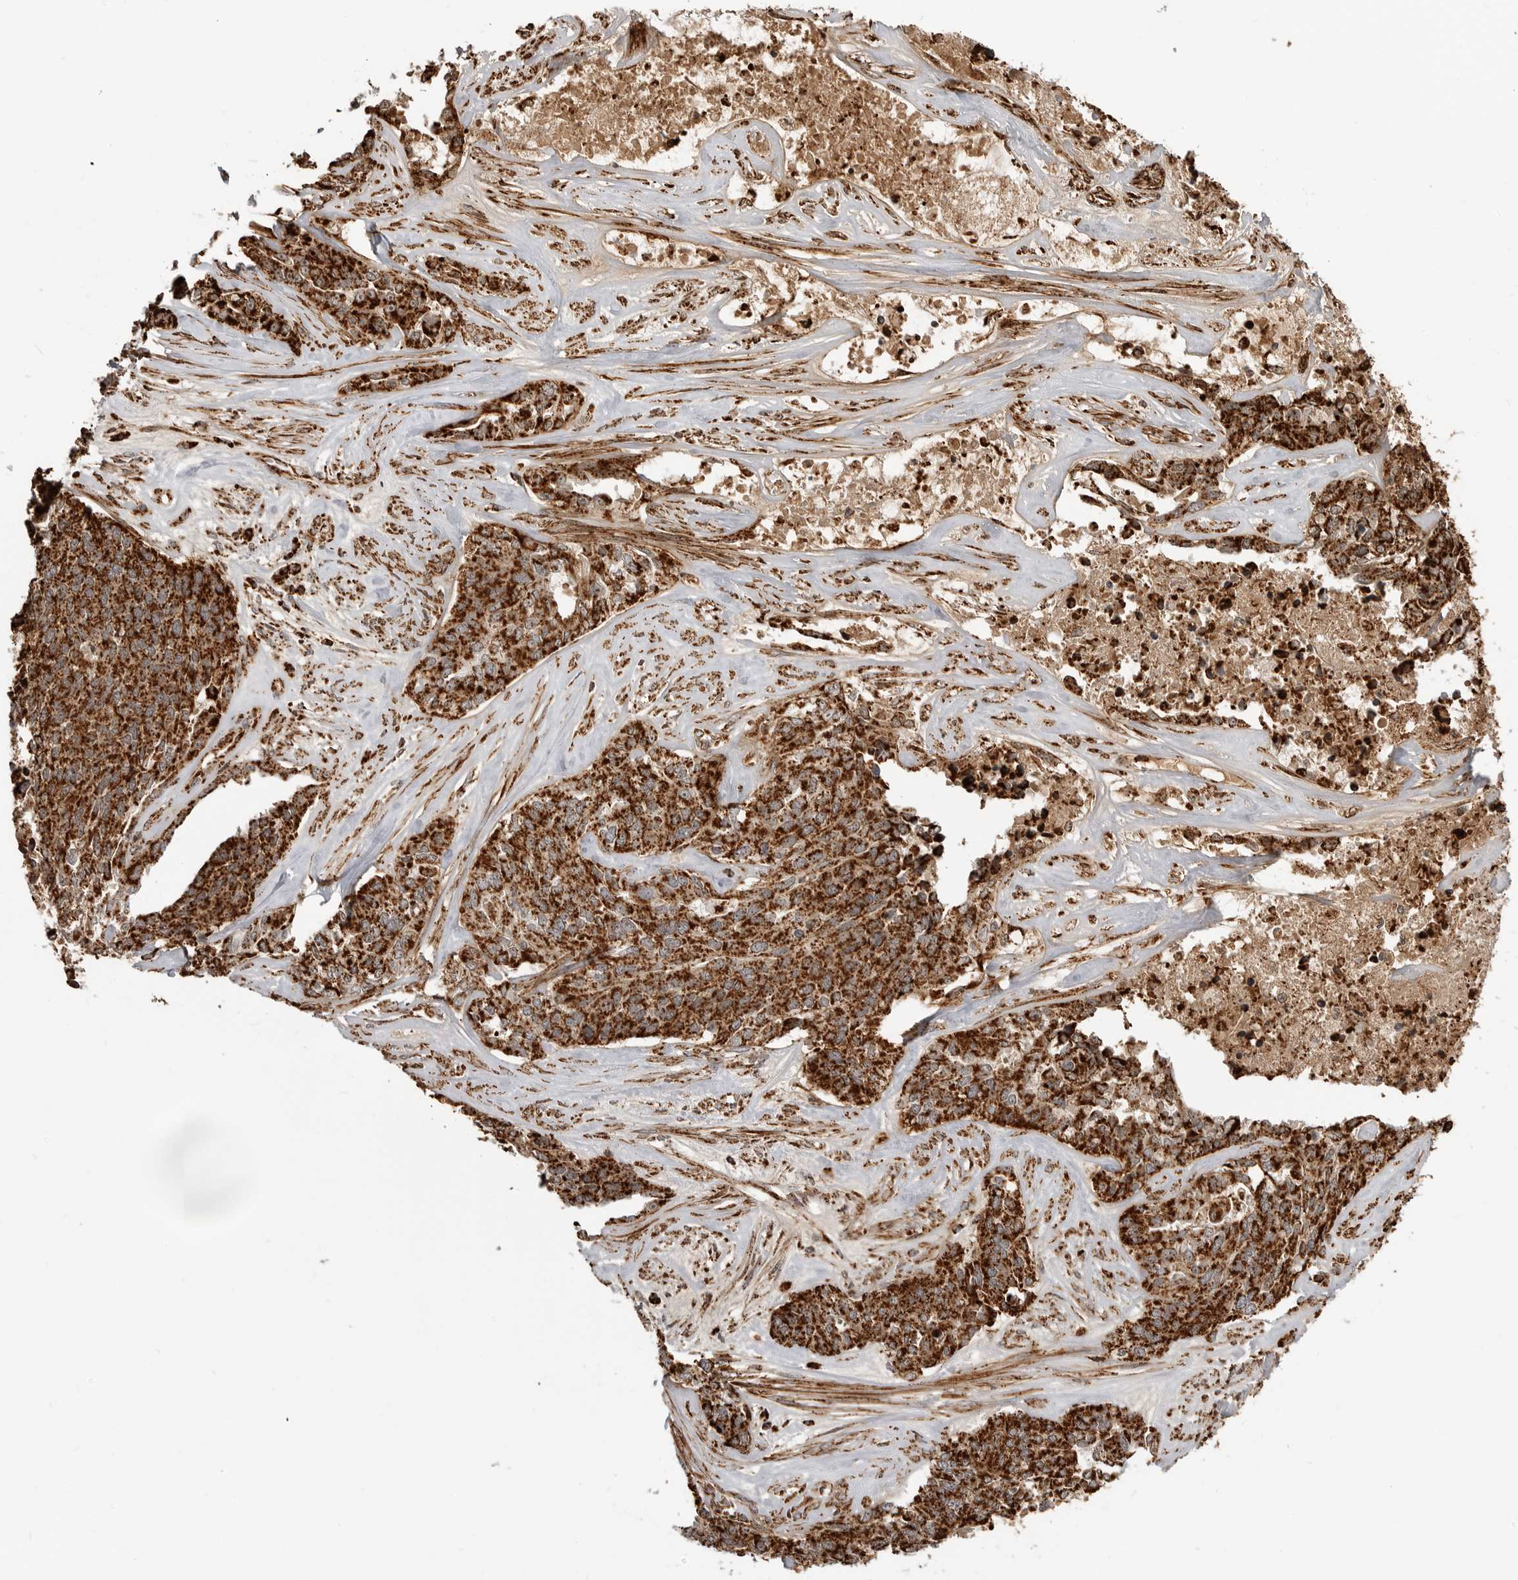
{"staining": {"intensity": "strong", "quantity": ">75%", "location": "cytoplasmic/membranous"}, "tissue": "ovarian cancer", "cell_type": "Tumor cells", "image_type": "cancer", "snomed": [{"axis": "morphology", "description": "Cystadenocarcinoma, serous, NOS"}, {"axis": "topography", "description": "Ovary"}], "caption": "An immunohistochemistry histopathology image of neoplastic tissue is shown. Protein staining in brown shows strong cytoplasmic/membranous positivity in ovarian serous cystadenocarcinoma within tumor cells.", "gene": "BMP2K", "patient": {"sex": "female", "age": 44}}